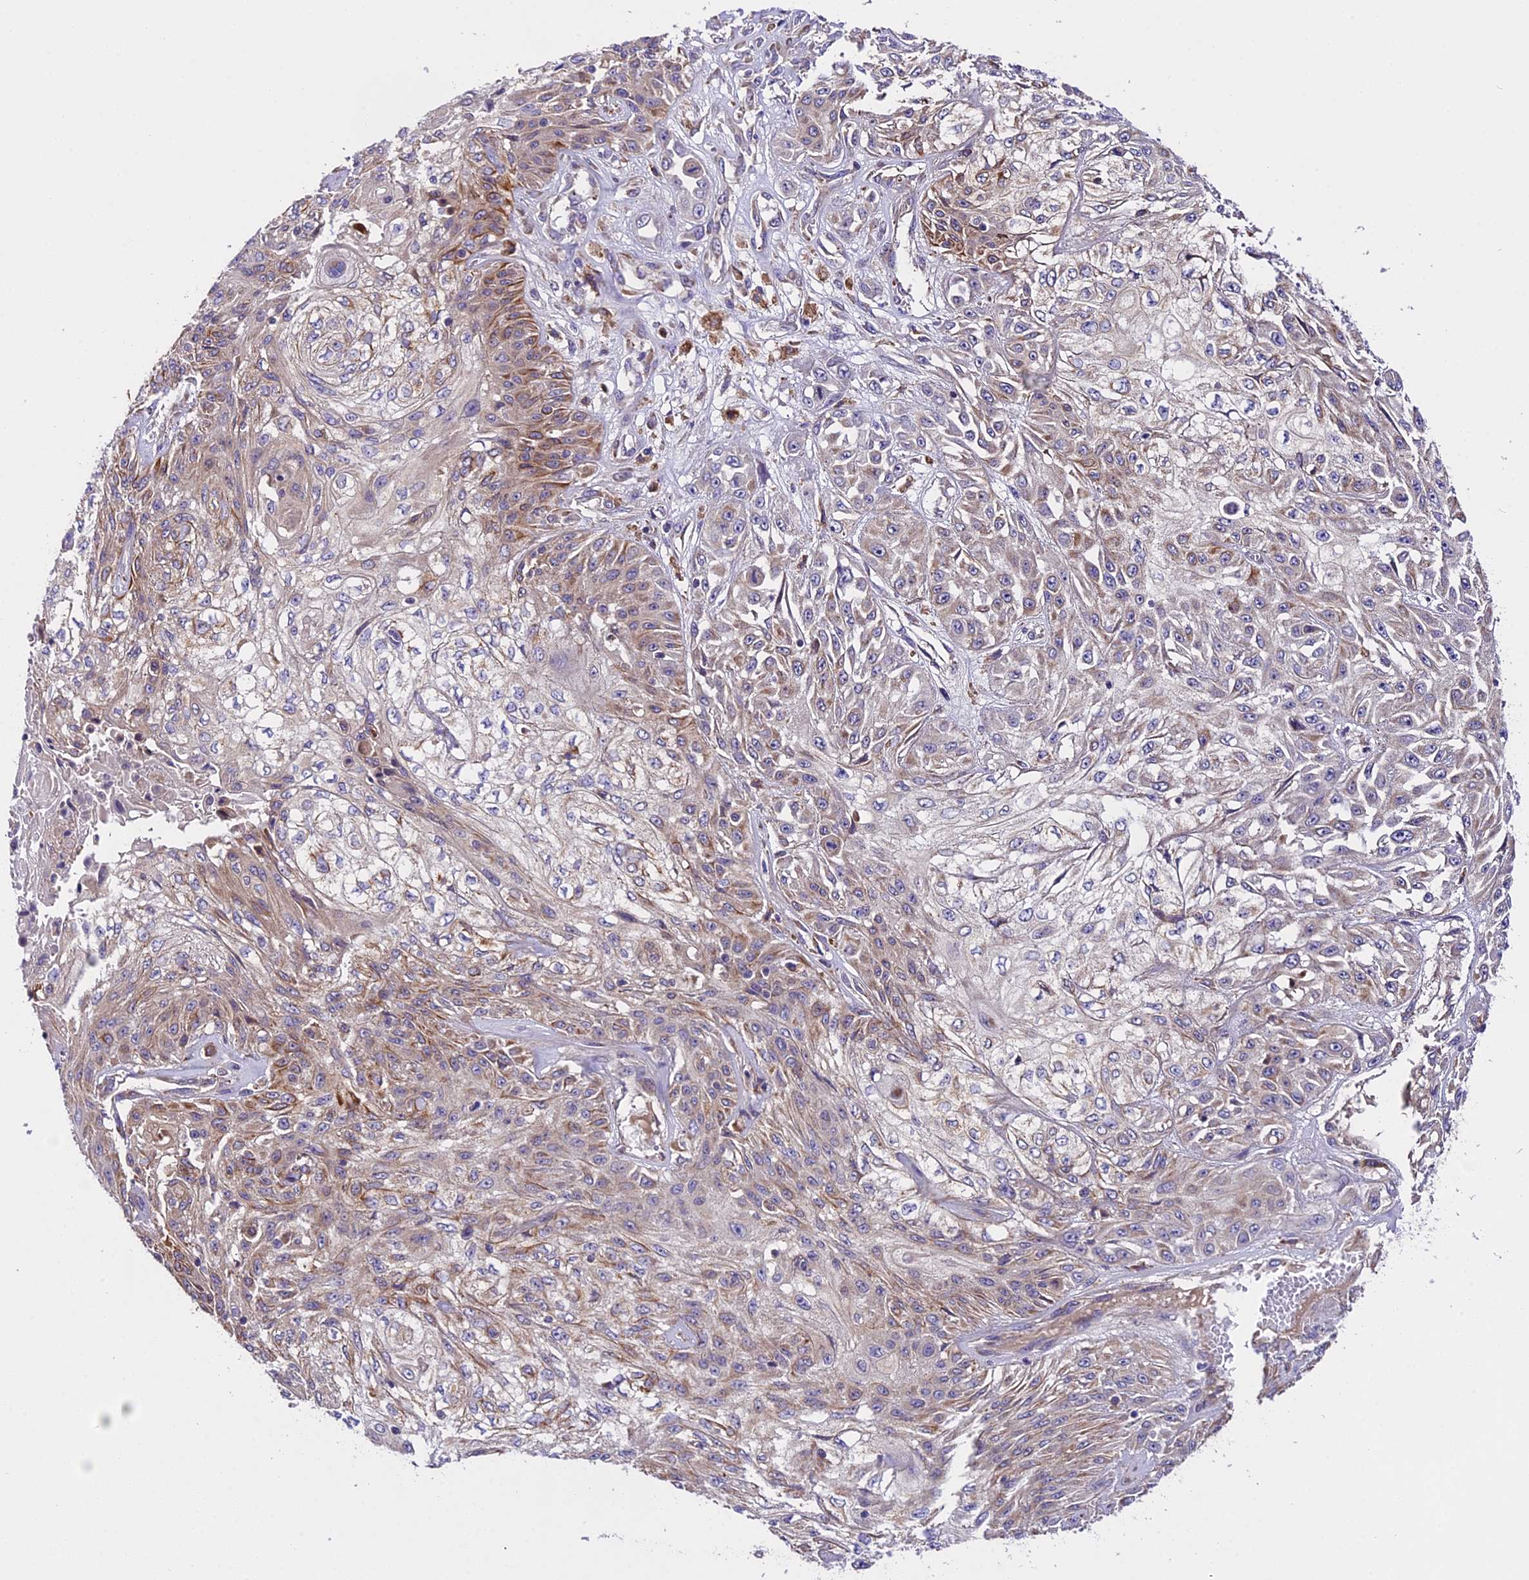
{"staining": {"intensity": "moderate", "quantity": "25%-75%", "location": "cytoplasmic/membranous"}, "tissue": "skin cancer", "cell_type": "Tumor cells", "image_type": "cancer", "snomed": [{"axis": "morphology", "description": "Squamous cell carcinoma, NOS"}, {"axis": "morphology", "description": "Squamous cell carcinoma, metastatic, NOS"}, {"axis": "topography", "description": "Skin"}, {"axis": "topography", "description": "Lymph node"}], "caption": "Immunohistochemical staining of skin cancer (squamous cell carcinoma) reveals moderate cytoplasmic/membranous protein positivity in approximately 25%-75% of tumor cells.", "gene": "ABCC10", "patient": {"sex": "male", "age": 75}}